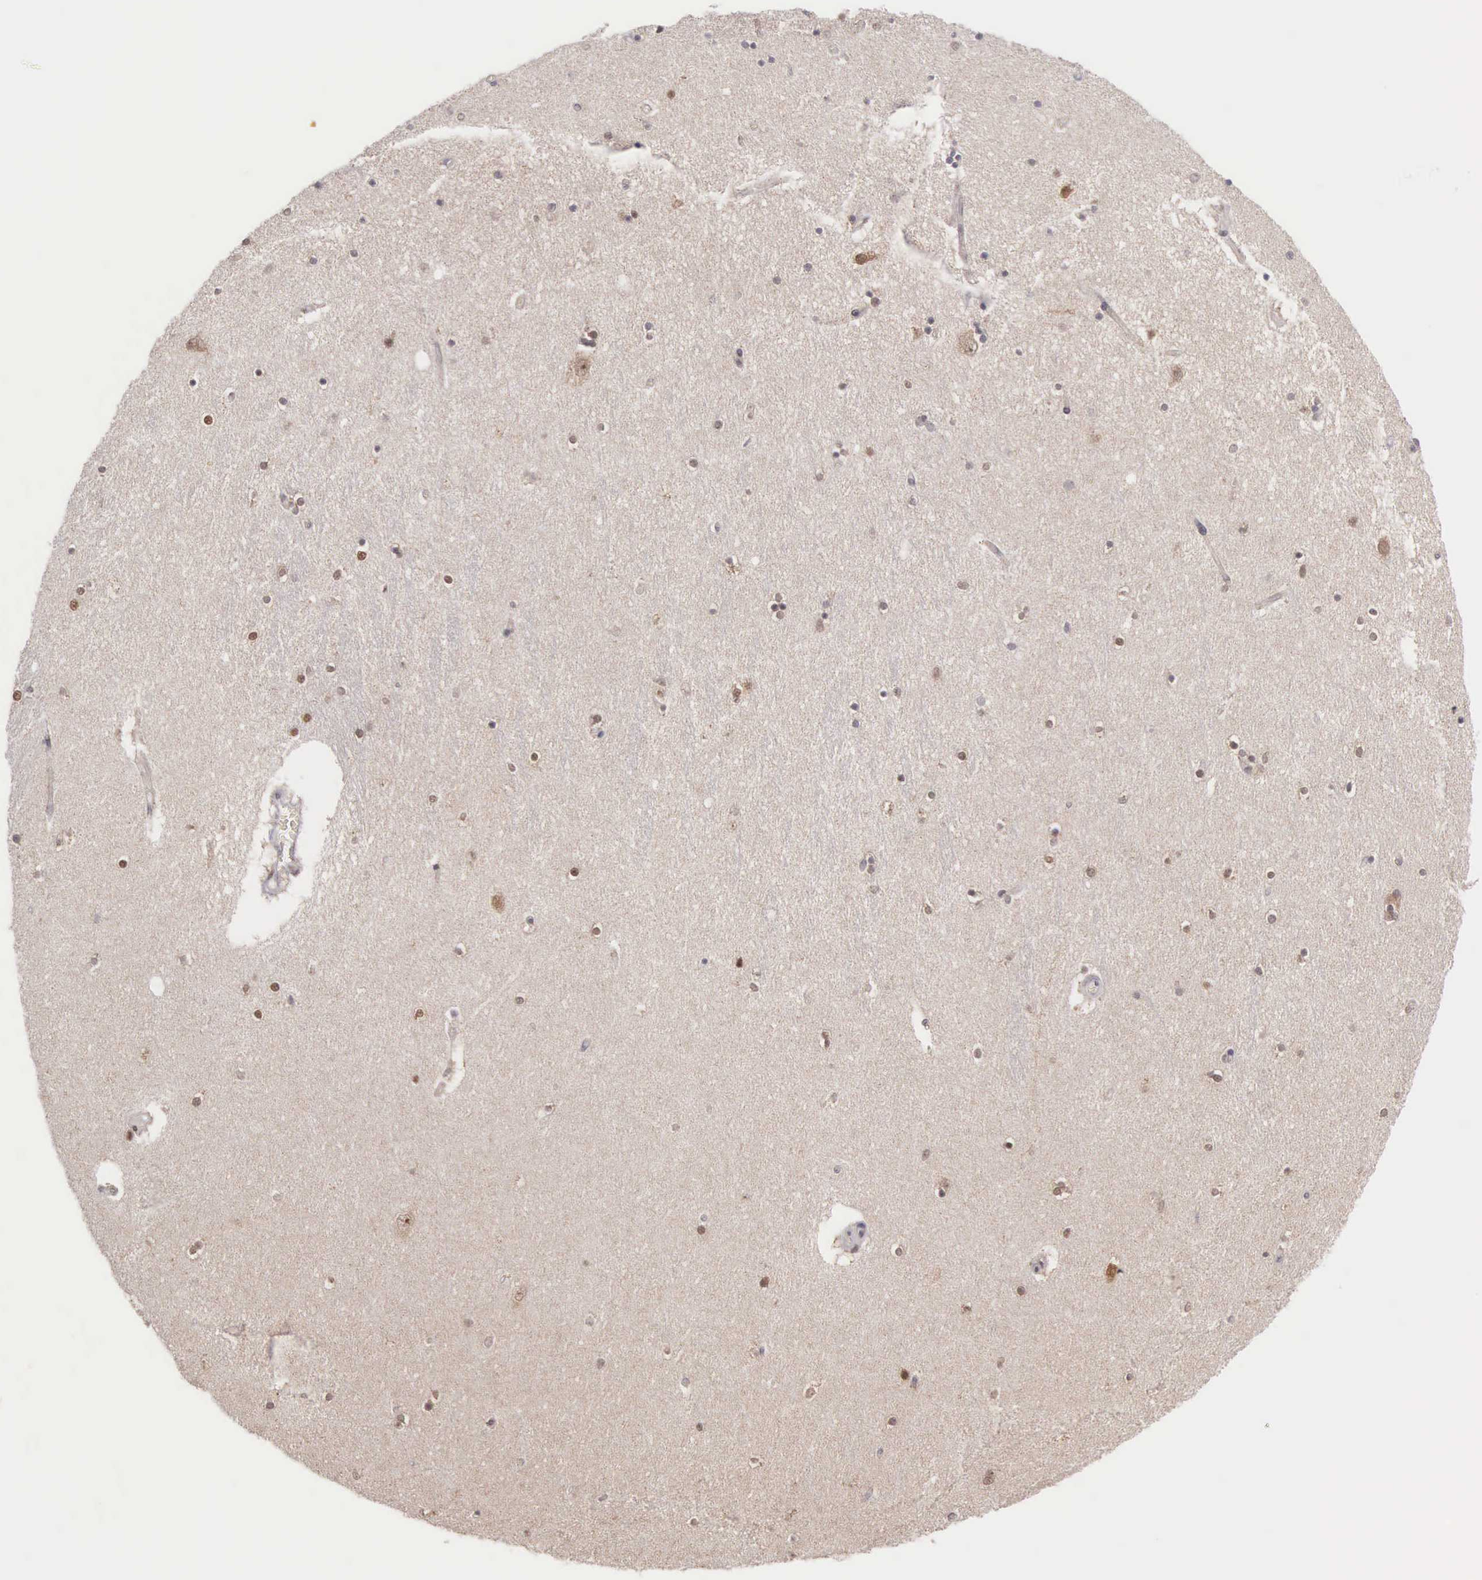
{"staining": {"intensity": "strong", "quantity": ">75%", "location": "nuclear"}, "tissue": "hippocampus", "cell_type": "Glial cells", "image_type": "normal", "snomed": [{"axis": "morphology", "description": "Normal tissue, NOS"}, {"axis": "topography", "description": "Hippocampus"}], "caption": "Hippocampus stained for a protein shows strong nuclear positivity in glial cells. (brown staining indicates protein expression, while blue staining denotes nuclei).", "gene": "GRK3", "patient": {"sex": "female", "age": 54}}